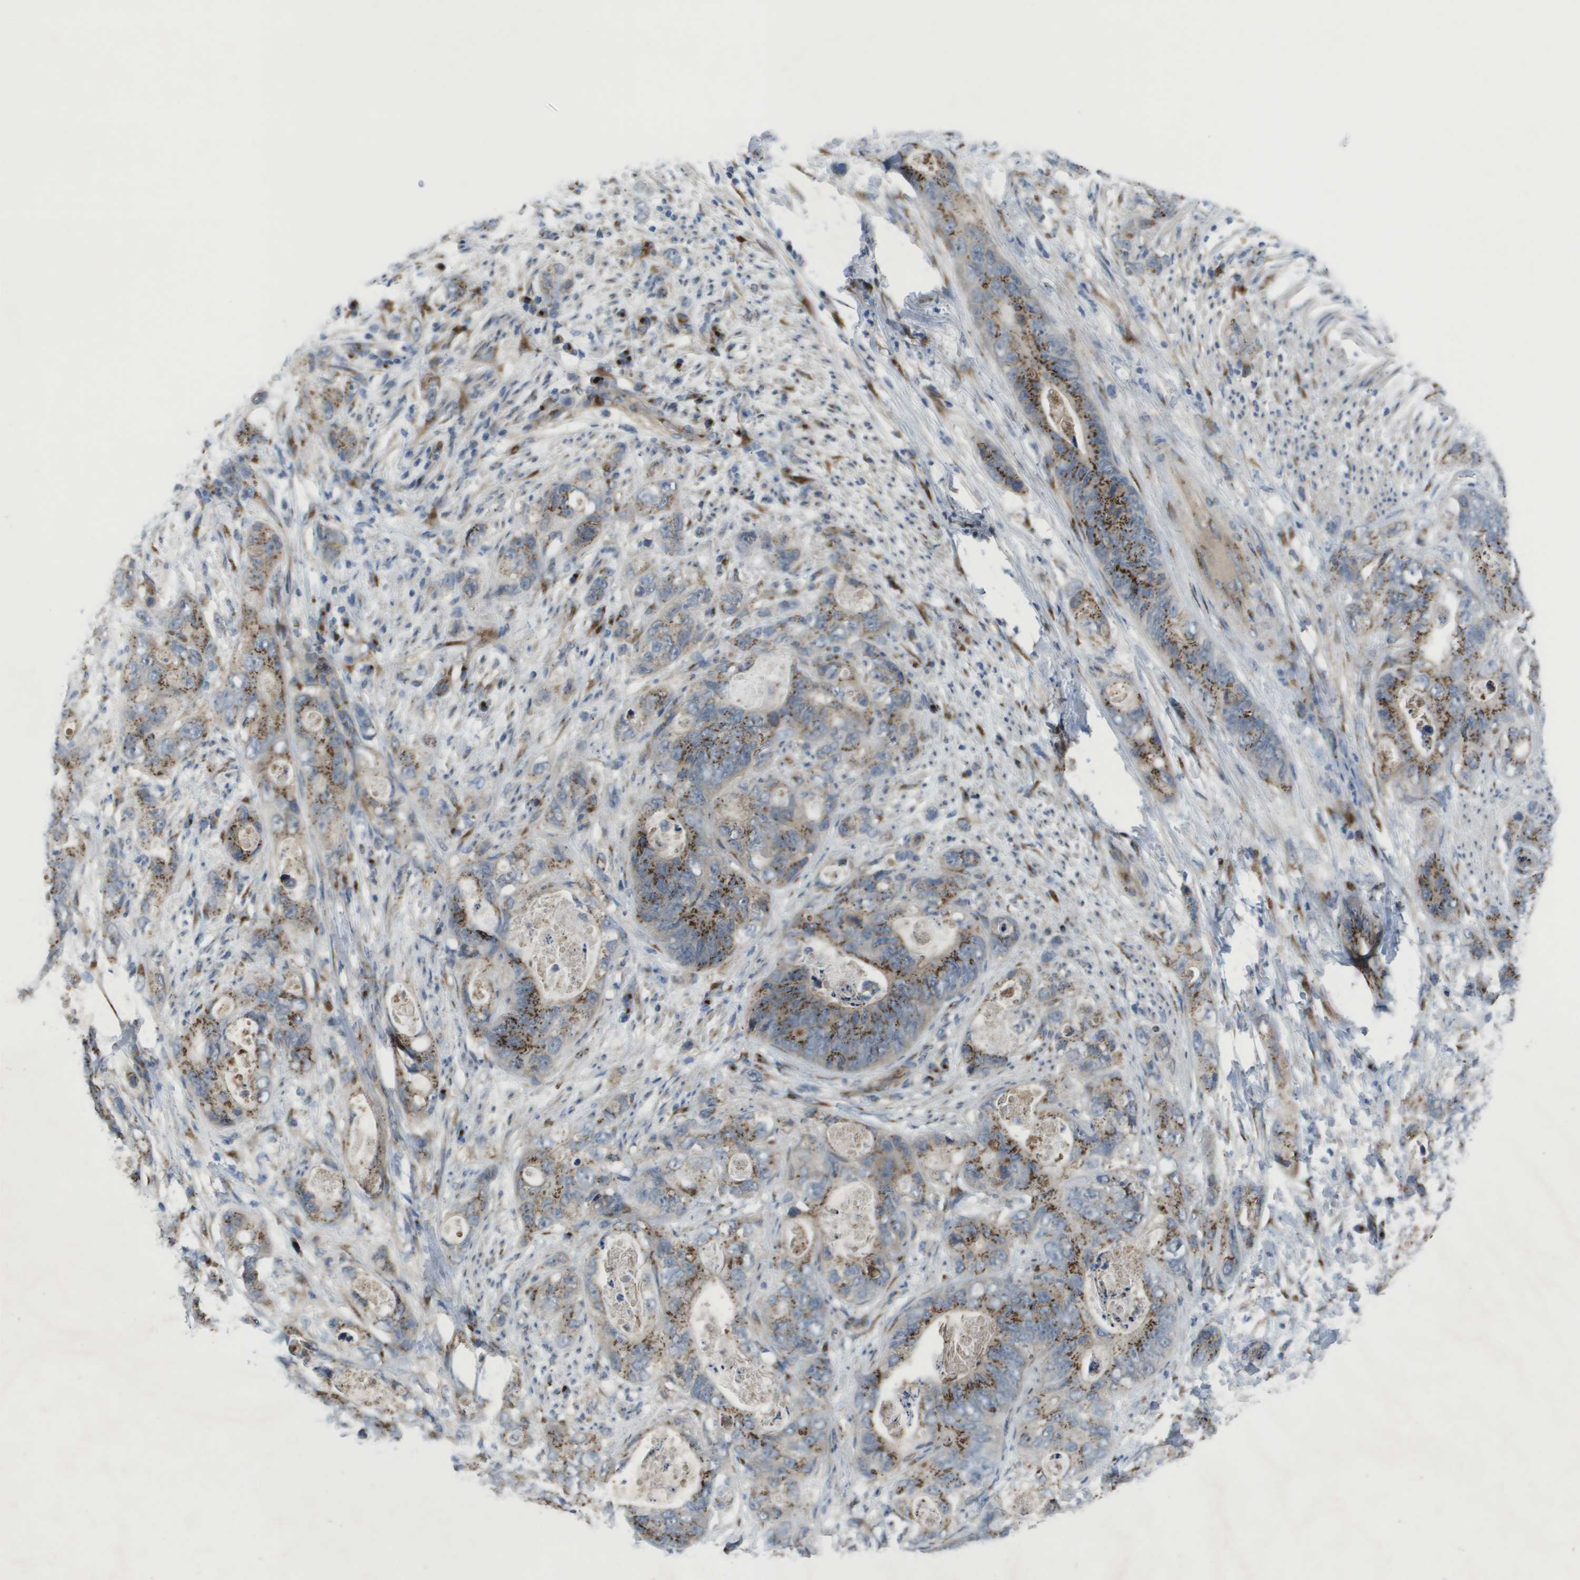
{"staining": {"intensity": "moderate", "quantity": ">75%", "location": "cytoplasmic/membranous"}, "tissue": "stomach cancer", "cell_type": "Tumor cells", "image_type": "cancer", "snomed": [{"axis": "morphology", "description": "Adenocarcinoma, NOS"}, {"axis": "topography", "description": "Stomach"}], "caption": "The micrograph exhibits immunohistochemical staining of stomach adenocarcinoma. There is moderate cytoplasmic/membranous positivity is identified in approximately >75% of tumor cells.", "gene": "QSOX2", "patient": {"sex": "female", "age": 89}}